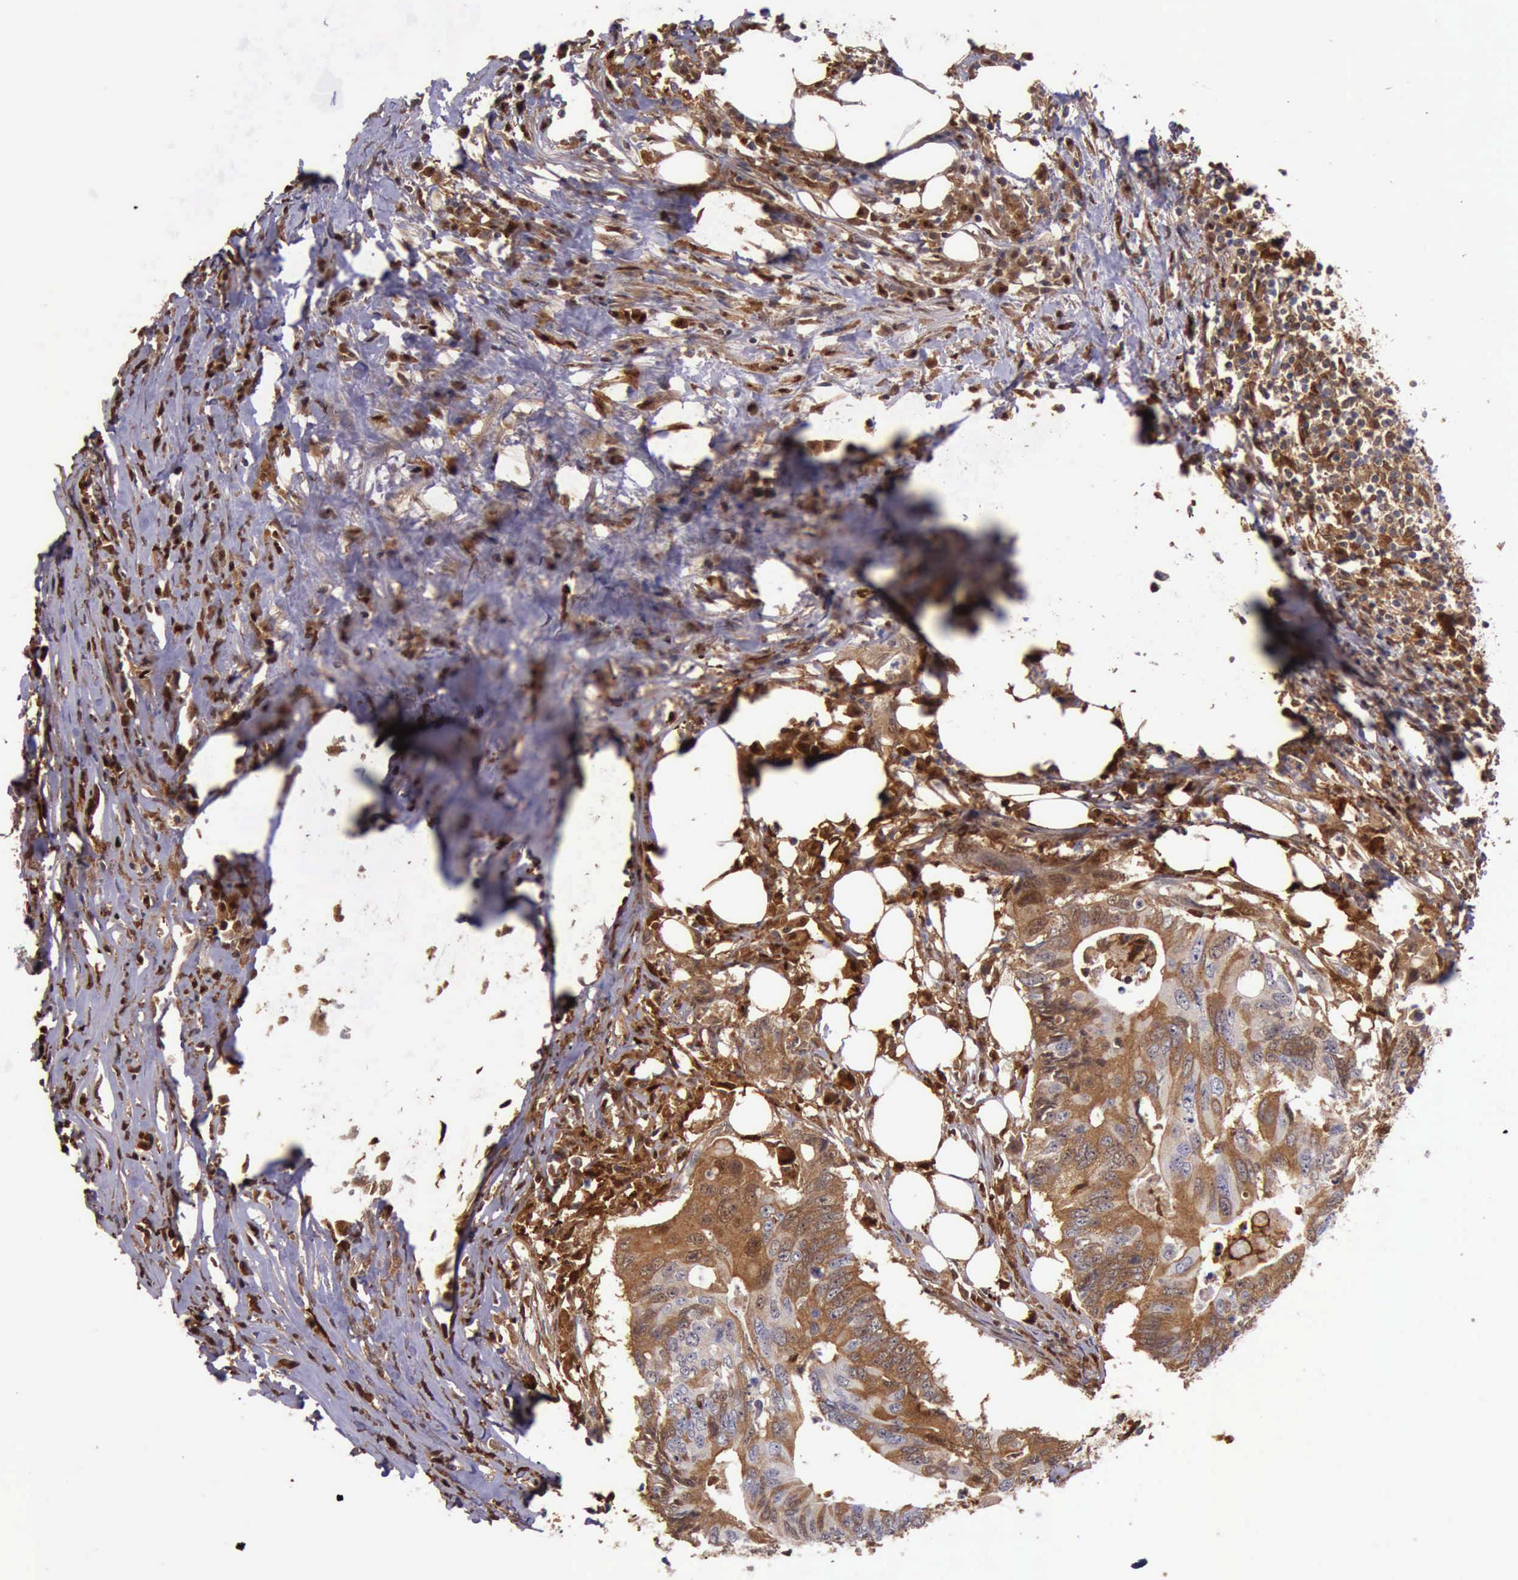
{"staining": {"intensity": "moderate", "quantity": "25%-75%", "location": "cytoplasmic/membranous,nuclear"}, "tissue": "colorectal cancer", "cell_type": "Tumor cells", "image_type": "cancer", "snomed": [{"axis": "morphology", "description": "Adenocarcinoma, NOS"}, {"axis": "topography", "description": "Colon"}], "caption": "There is medium levels of moderate cytoplasmic/membranous and nuclear expression in tumor cells of adenocarcinoma (colorectal), as demonstrated by immunohistochemical staining (brown color).", "gene": "TYMP", "patient": {"sex": "male", "age": 71}}